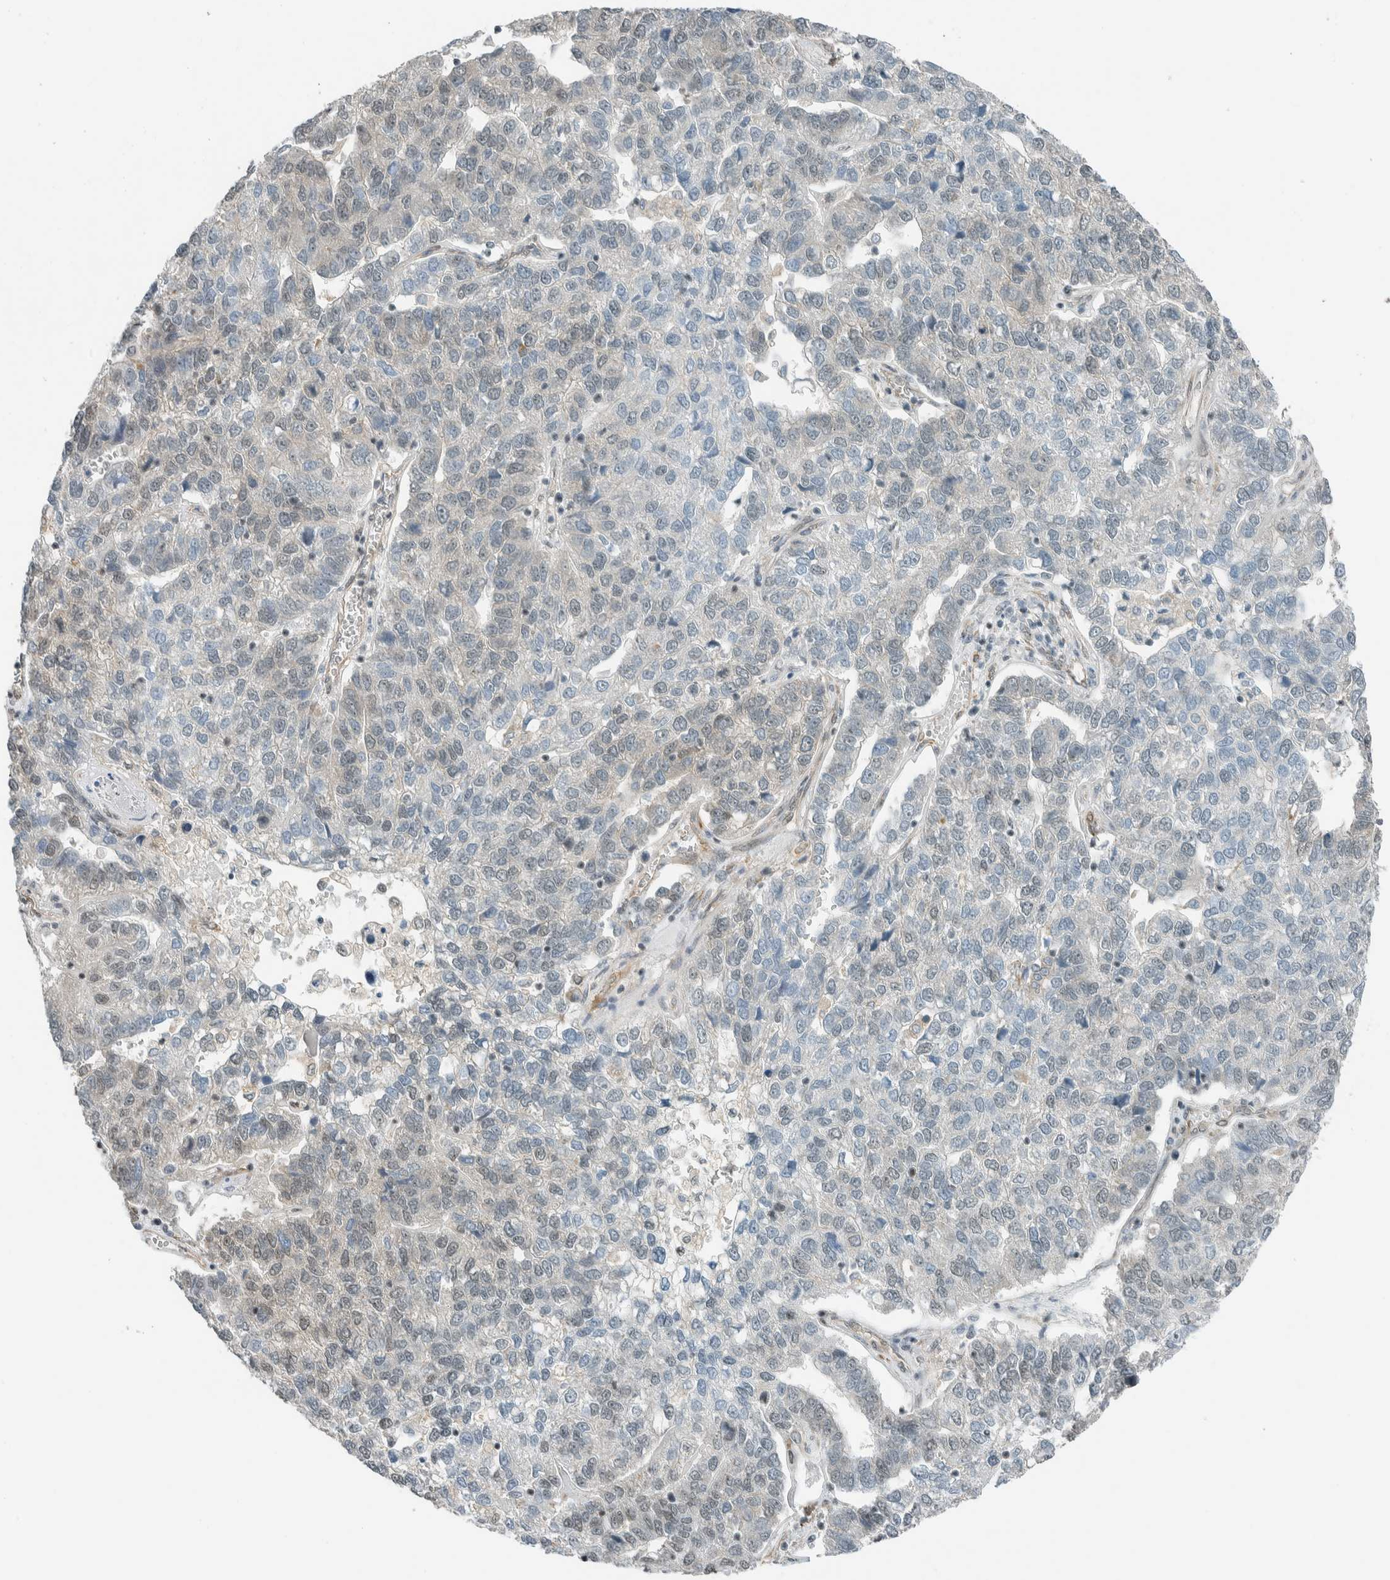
{"staining": {"intensity": "negative", "quantity": "none", "location": "none"}, "tissue": "pancreatic cancer", "cell_type": "Tumor cells", "image_type": "cancer", "snomed": [{"axis": "morphology", "description": "Adenocarcinoma, NOS"}, {"axis": "topography", "description": "Pancreas"}], "caption": "DAB immunohistochemical staining of human adenocarcinoma (pancreatic) demonstrates no significant staining in tumor cells.", "gene": "NIBAN2", "patient": {"sex": "female", "age": 61}}